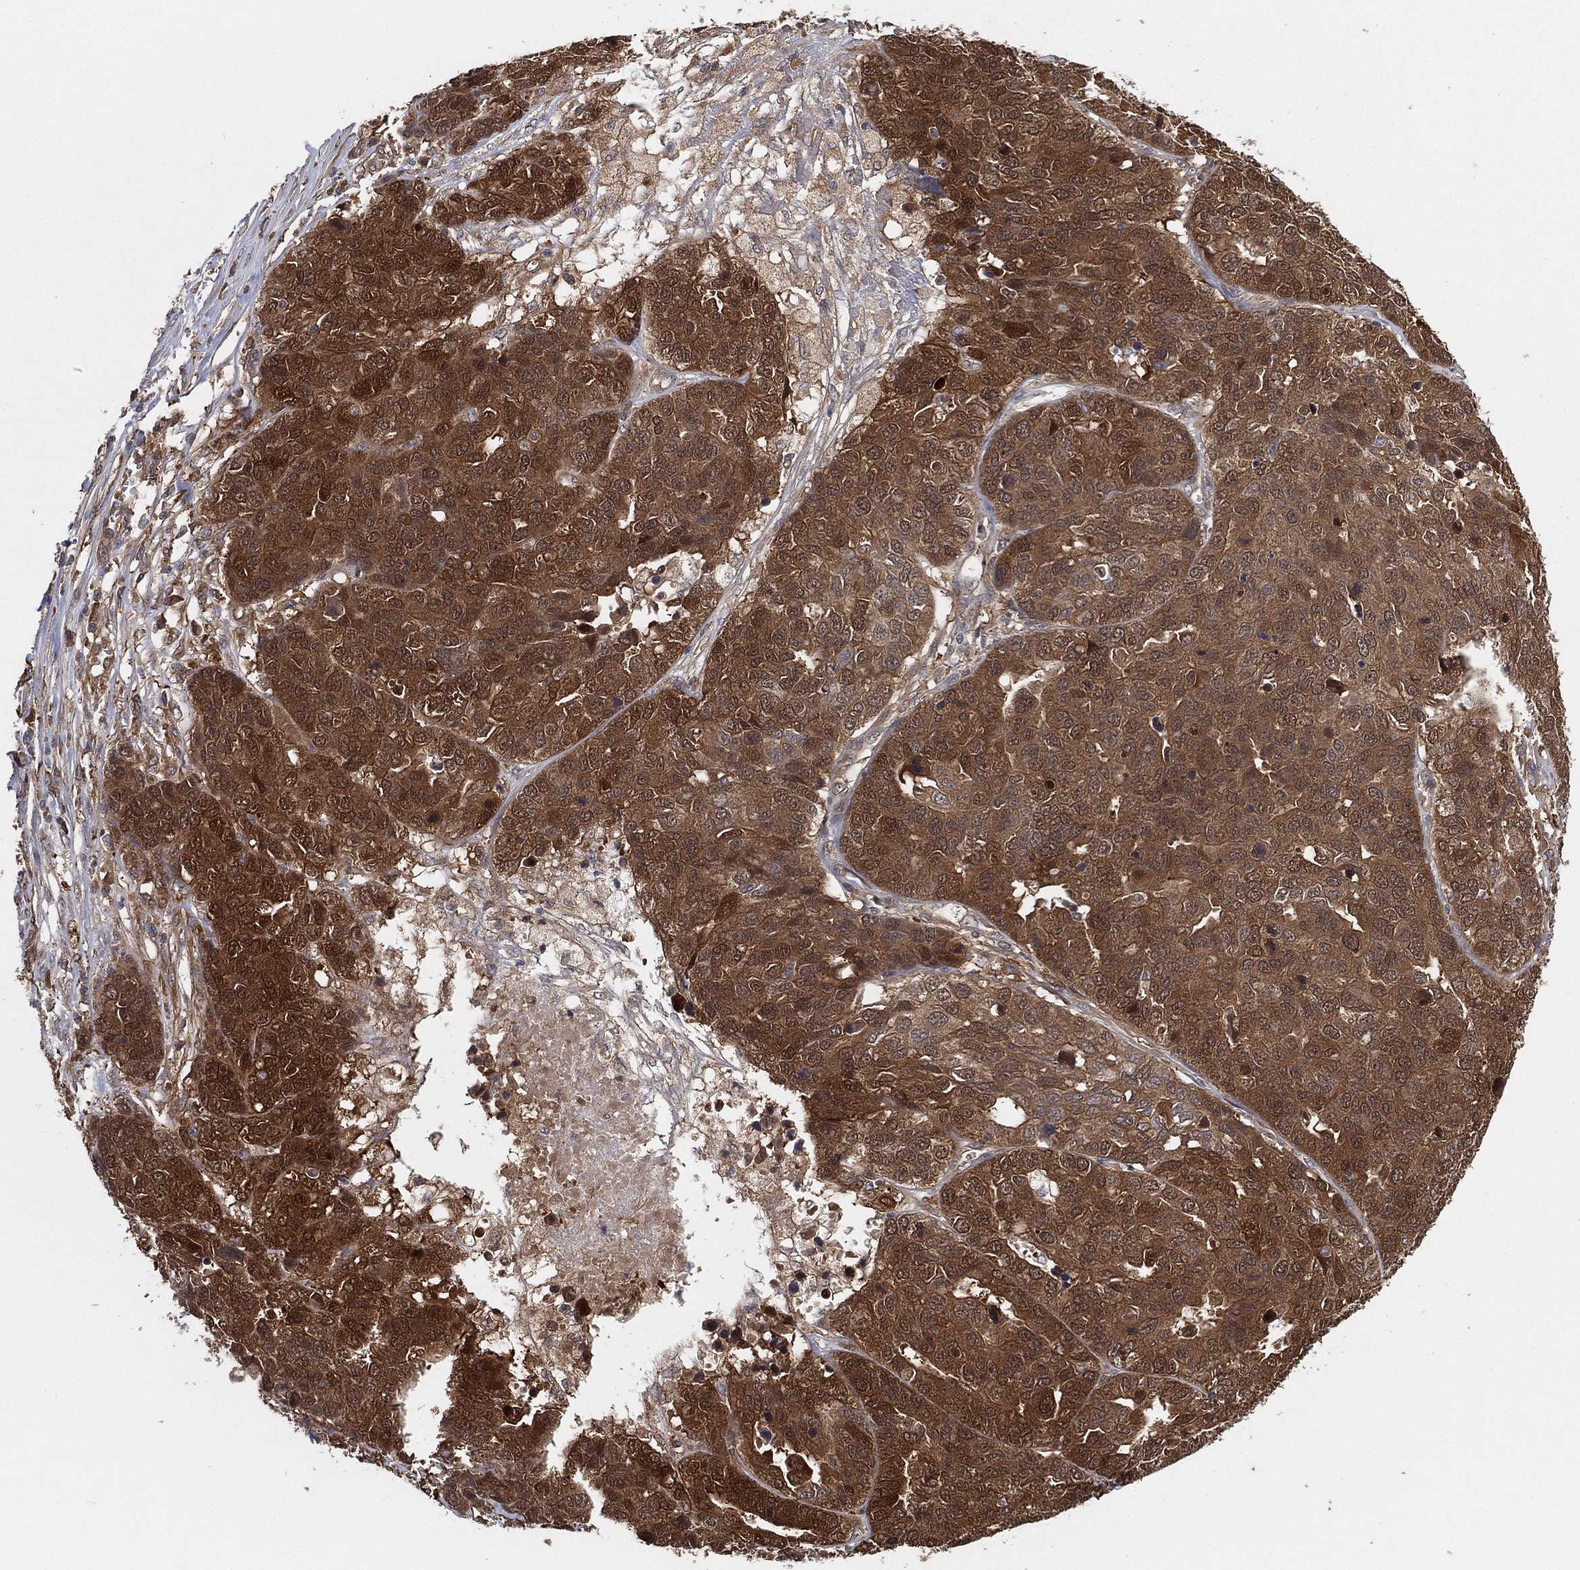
{"staining": {"intensity": "strong", "quantity": "25%-75%", "location": "cytoplasmic/membranous"}, "tissue": "ovarian cancer", "cell_type": "Tumor cells", "image_type": "cancer", "snomed": [{"axis": "morphology", "description": "Cystadenocarcinoma, serous, NOS"}, {"axis": "topography", "description": "Ovary"}], "caption": "A brown stain highlights strong cytoplasmic/membranous positivity of a protein in human ovarian cancer tumor cells. The staining was performed using DAB (3,3'-diaminobenzidine) to visualize the protein expression in brown, while the nuclei were stained in blue with hematoxylin (Magnification: 20x).", "gene": "PSMG4", "patient": {"sex": "female", "age": 87}}